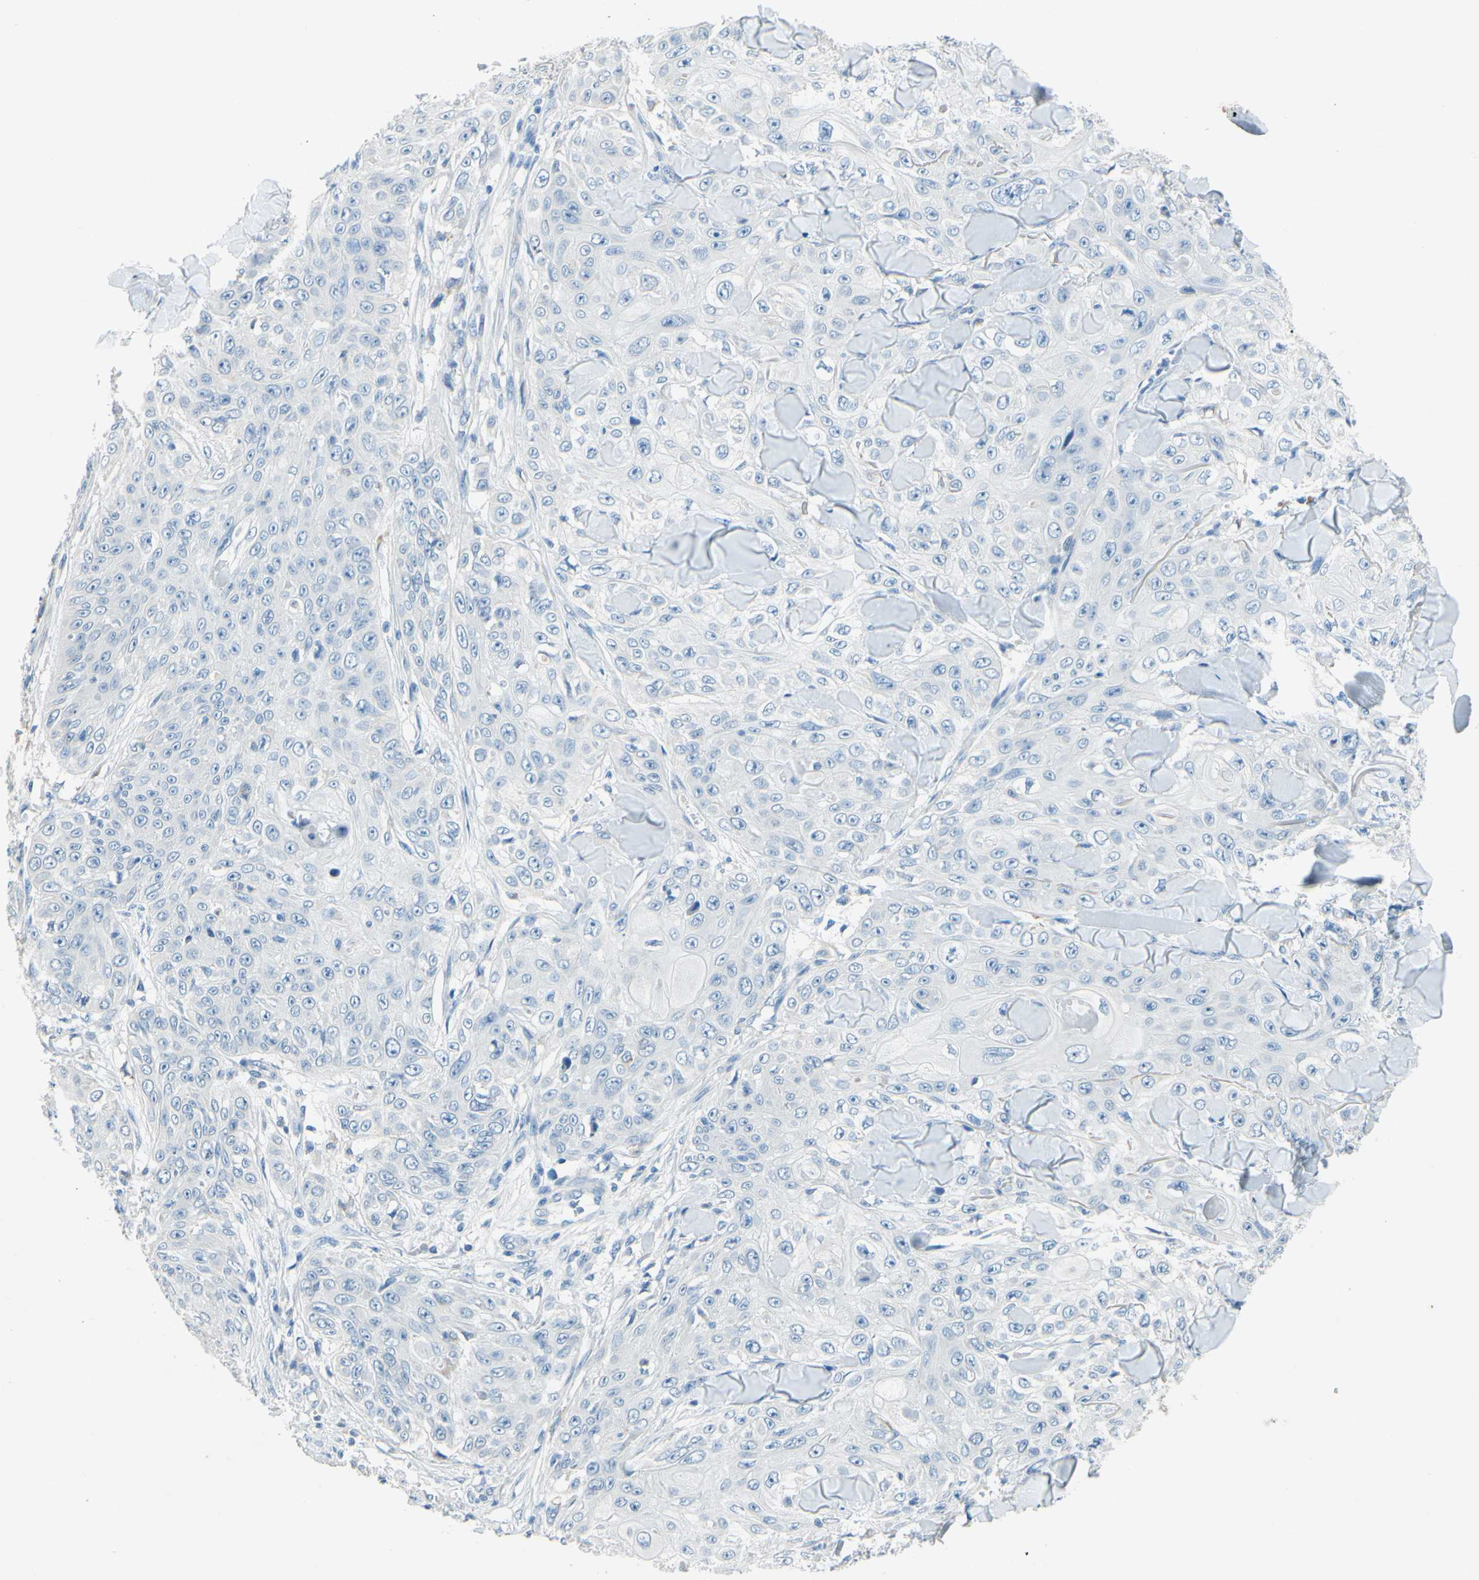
{"staining": {"intensity": "negative", "quantity": "none", "location": "none"}, "tissue": "skin cancer", "cell_type": "Tumor cells", "image_type": "cancer", "snomed": [{"axis": "morphology", "description": "Squamous cell carcinoma, NOS"}, {"axis": "topography", "description": "Skin"}], "caption": "Skin squamous cell carcinoma was stained to show a protein in brown. There is no significant positivity in tumor cells.", "gene": "CDH10", "patient": {"sex": "male", "age": 86}}